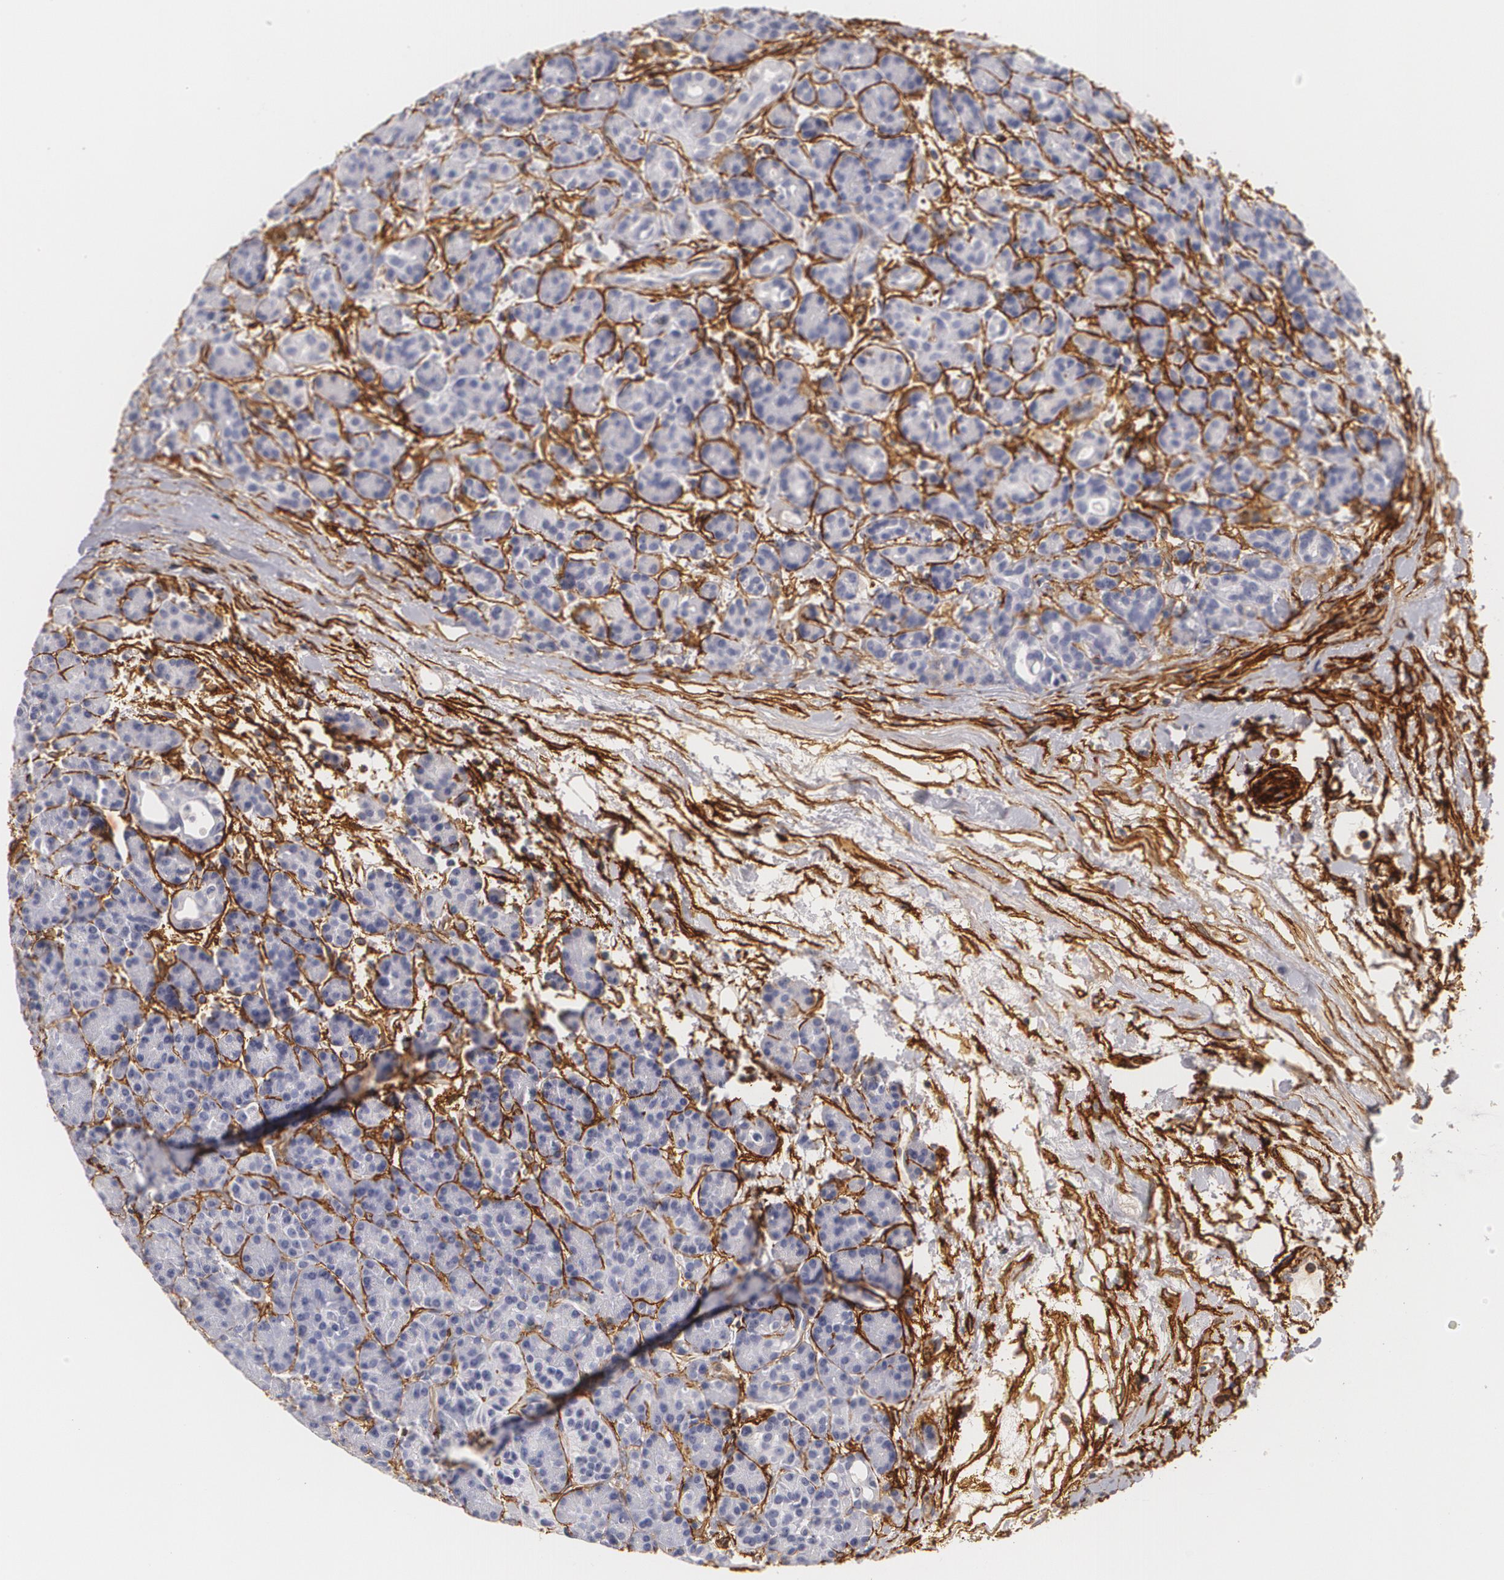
{"staining": {"intensity": "negative", "quantity": "none", "location": "none"}, "tissue": "pancreas", "cell_type": "Exocrine glandular cells", "image_type": "normal", "snomed": [{"axis": "morphology", "description": "Normal tissue, NOS"}, {"axis": "topography", "description": "Pancreas"}], "caption": "Protein analysis of benign pancreas displays no significant expression in exocrine glandular cells.", "gene": "NGFR", "patient": {"sex": "female", "age": 77}}